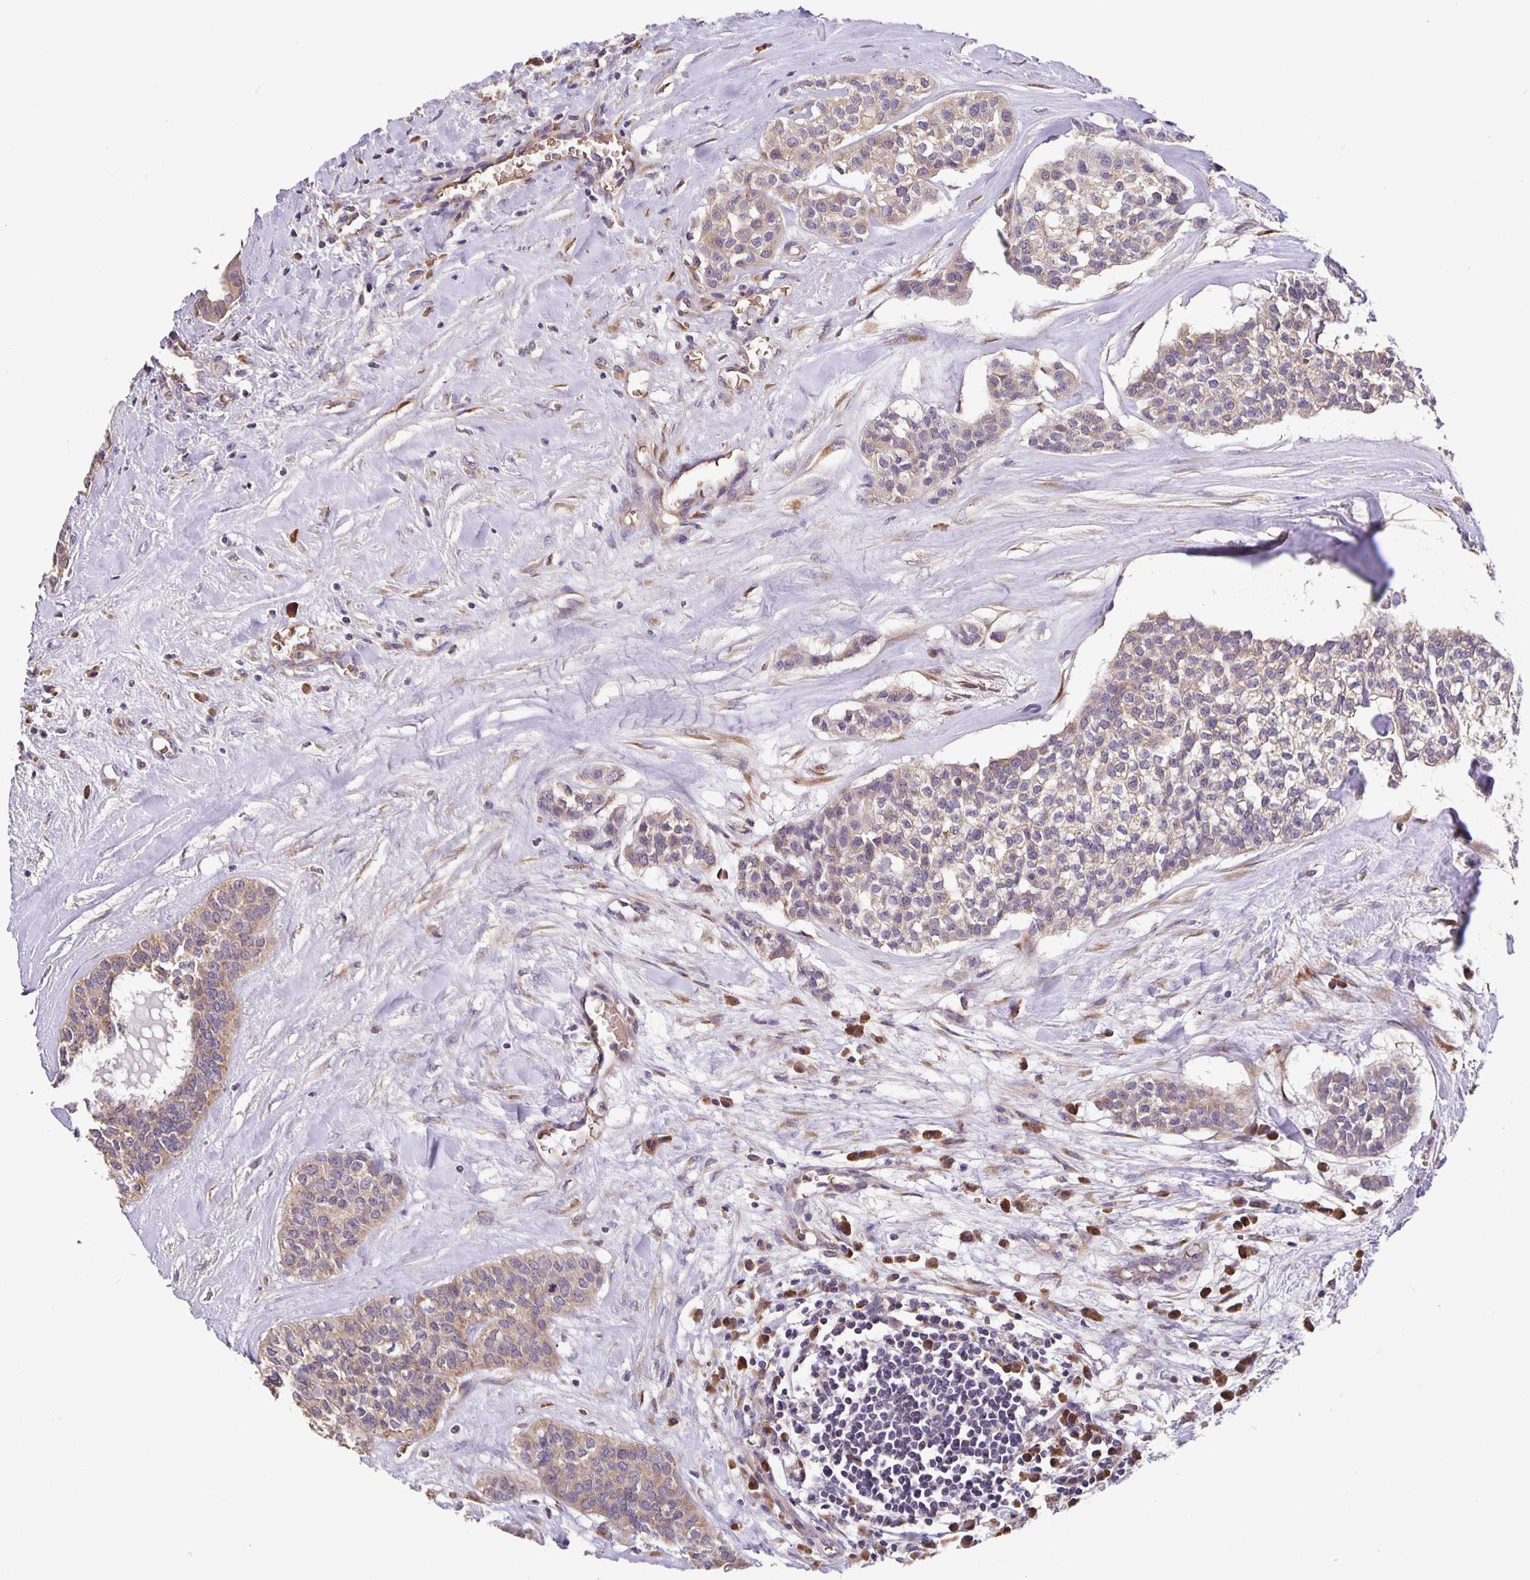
{"staining": {"intensity": "weak", "quantity": ">75%", "location": "cytoplasmic/membranous"}, "tissue": "head and neck cancer", "cell_type": "Tumor cells", "image_type": "cancer", "snomed": [{"axis": "morphology", "description": "Adenocarcinoma, NOS"}, {"axis": "topography", "description": "Head-Neck"}], "caption": "Immunohistochemical staining of head and neck cancer (adenocarcinoma) displays low levels of weak cytoplasmic/membranous expression in about >75% of tumor cells. The protein is stained brown, and the nuclei are stained in blue (DAB IHC with brightfield microscopy, high magnification).", "gene": "TMEM71", "patient": {"sex": "male", "age": 81}}